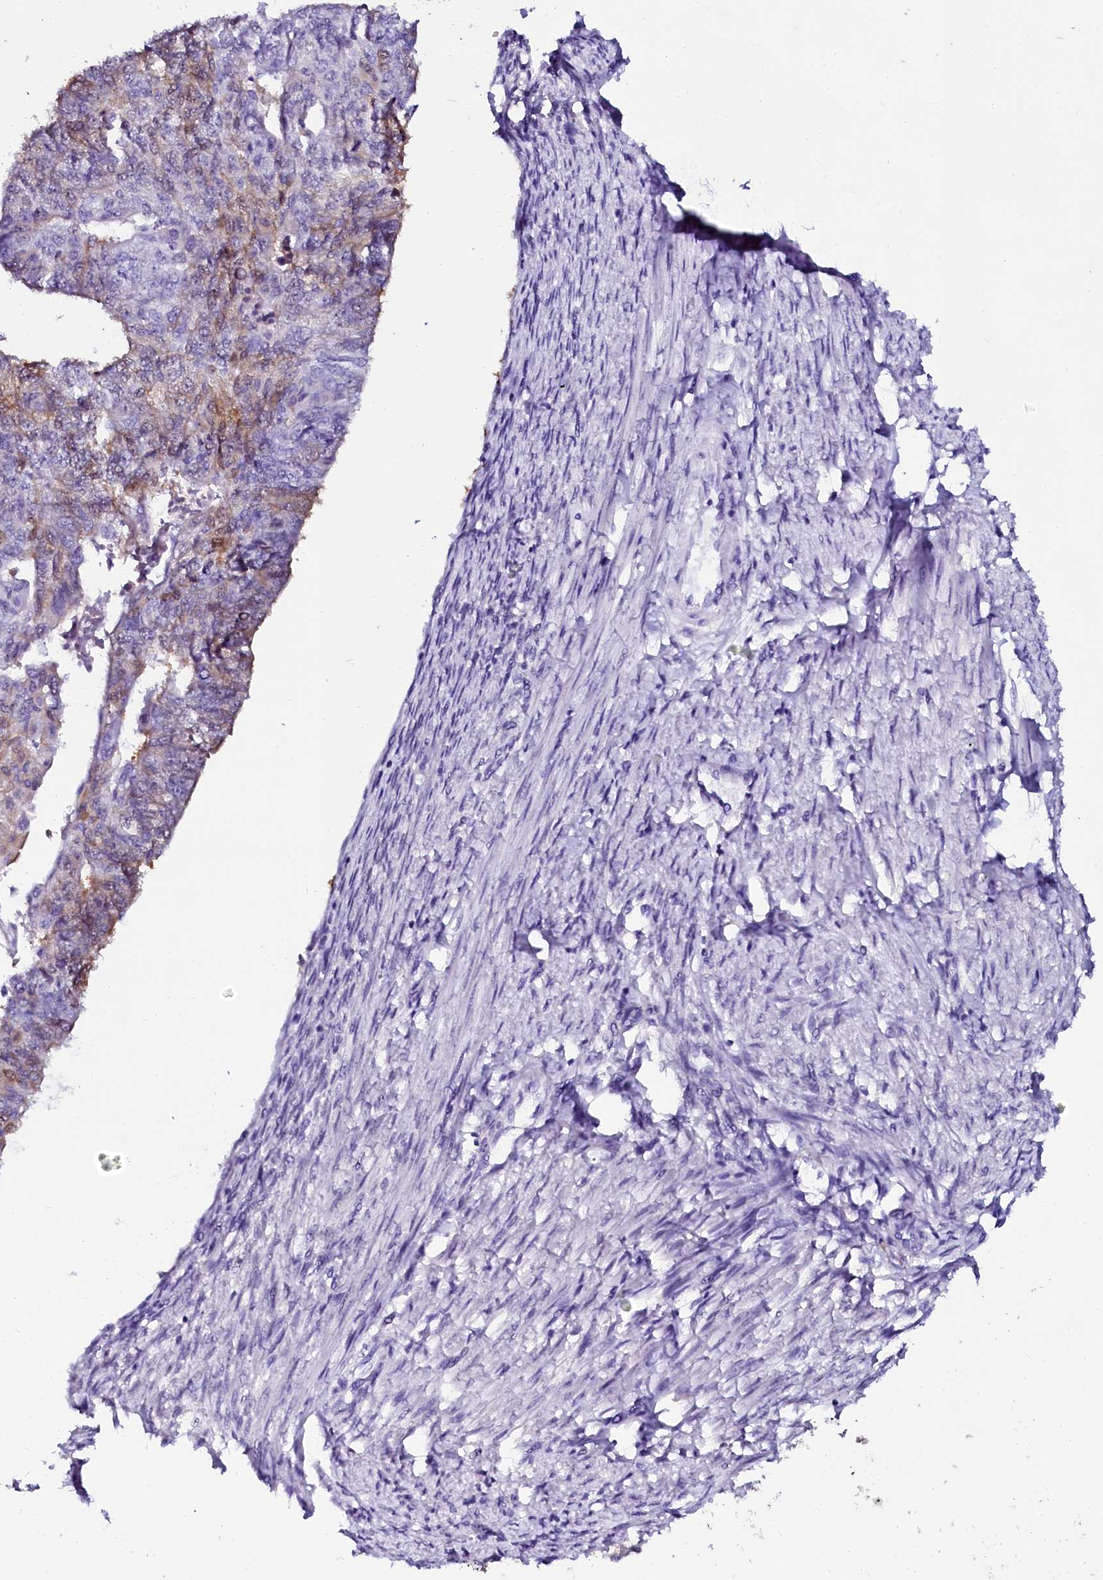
{"staining": {"intensity": "weak", "quantity": "25%-75%", "location": "cytoplasmic/membranous"}, "tissue": "endometrial cancer", "cell_type": "Tumor cells", "image_type": "cancer", "snomed": [{"axis": "morphology", "description": "Adenocarcinoma, NOS"}, {"axis": "topography", "description": "Endometrium"}], "caption": "Immunohistochemistry photomicrograph of neoplastic tissue: adenocarcinoma (endometrial) stained using immunohistochemistry shows low levels of weak protein expression localized specifically in the cytoplasmic/membranous of tumor cells, appearing as a cytoplasmic/membranous brown color.", "gene": "SORD", "patient": {"sex": "female", "age": 32}}